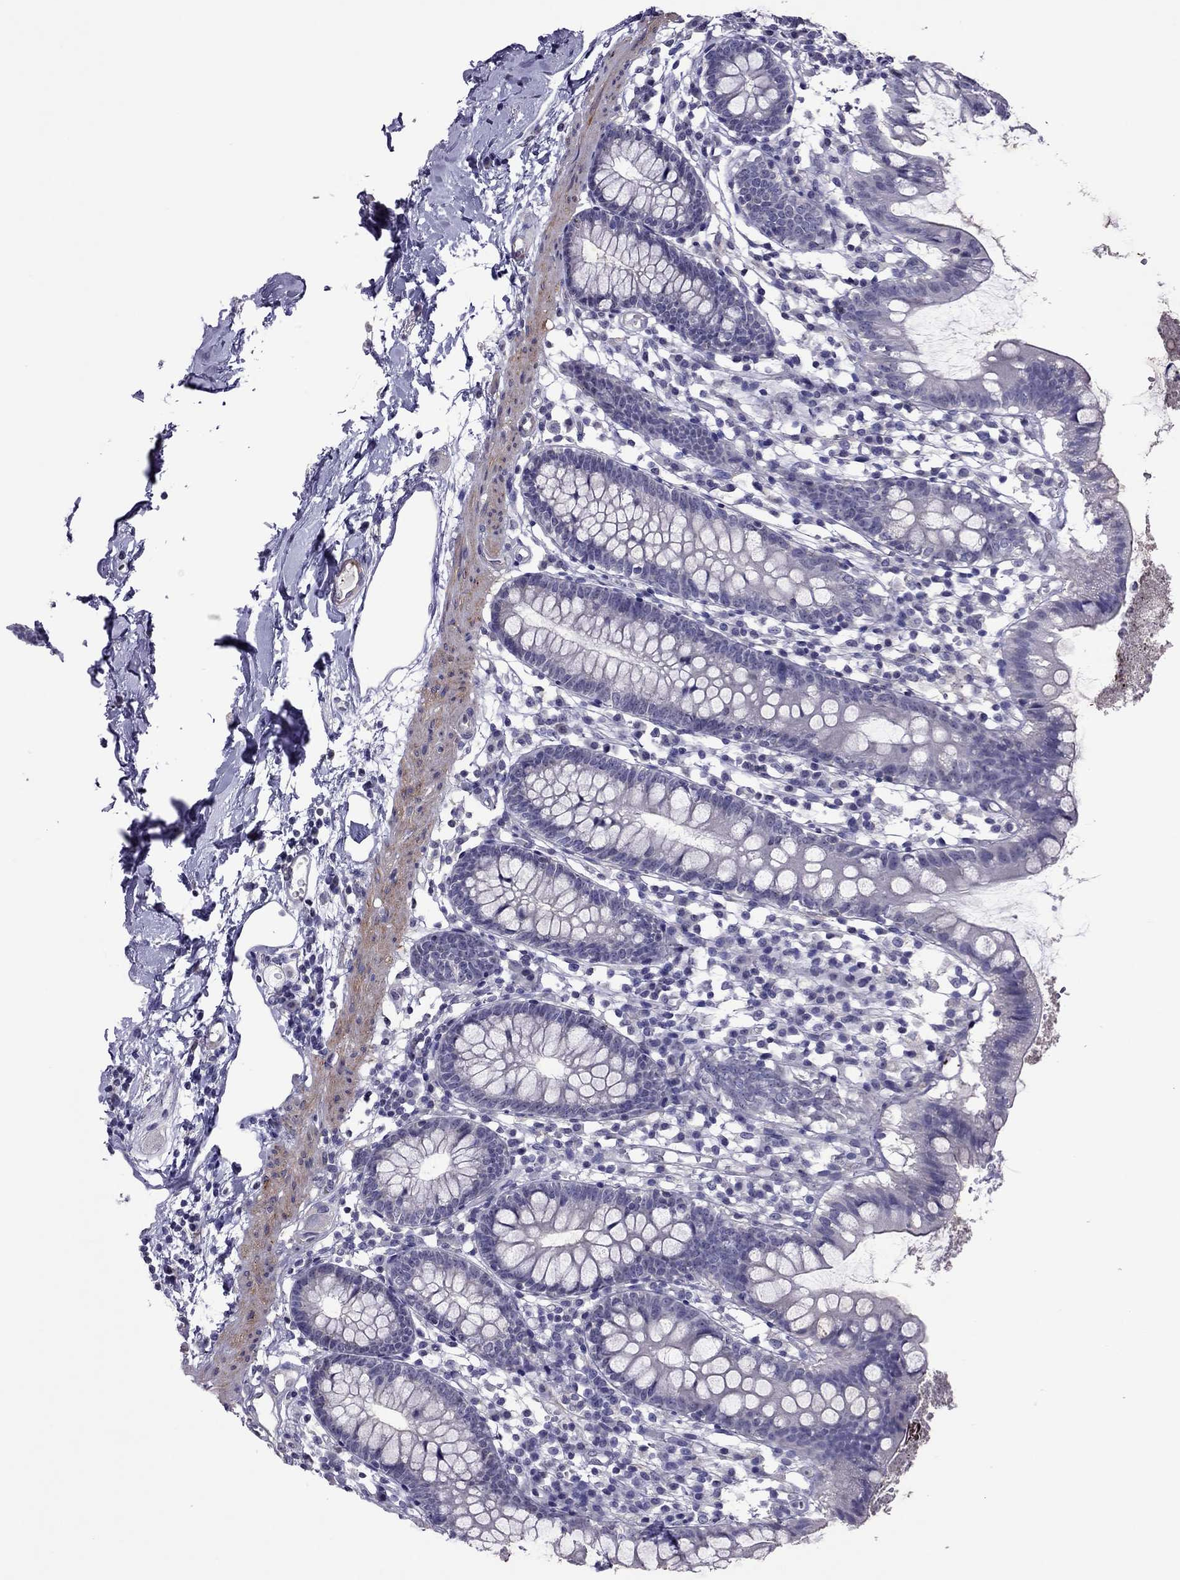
{"staining": {"intensity": "negative", "quantity": "none", "location": "none"}, "tissue": "small intestine", "cell_type": "Glandular cells", "image_type": "normal", "snomed": [{"axis": "morphology", "description": "Normal tissue, NOS"}, {"axis": "topography", "description": "Small intestine"}], "caption": "Micrograph shows no significant protein staining in glandular cells of unremarkable small intestine.", "gene": "SLC16A8", "patient": {"sex": "female", "age": 90}}